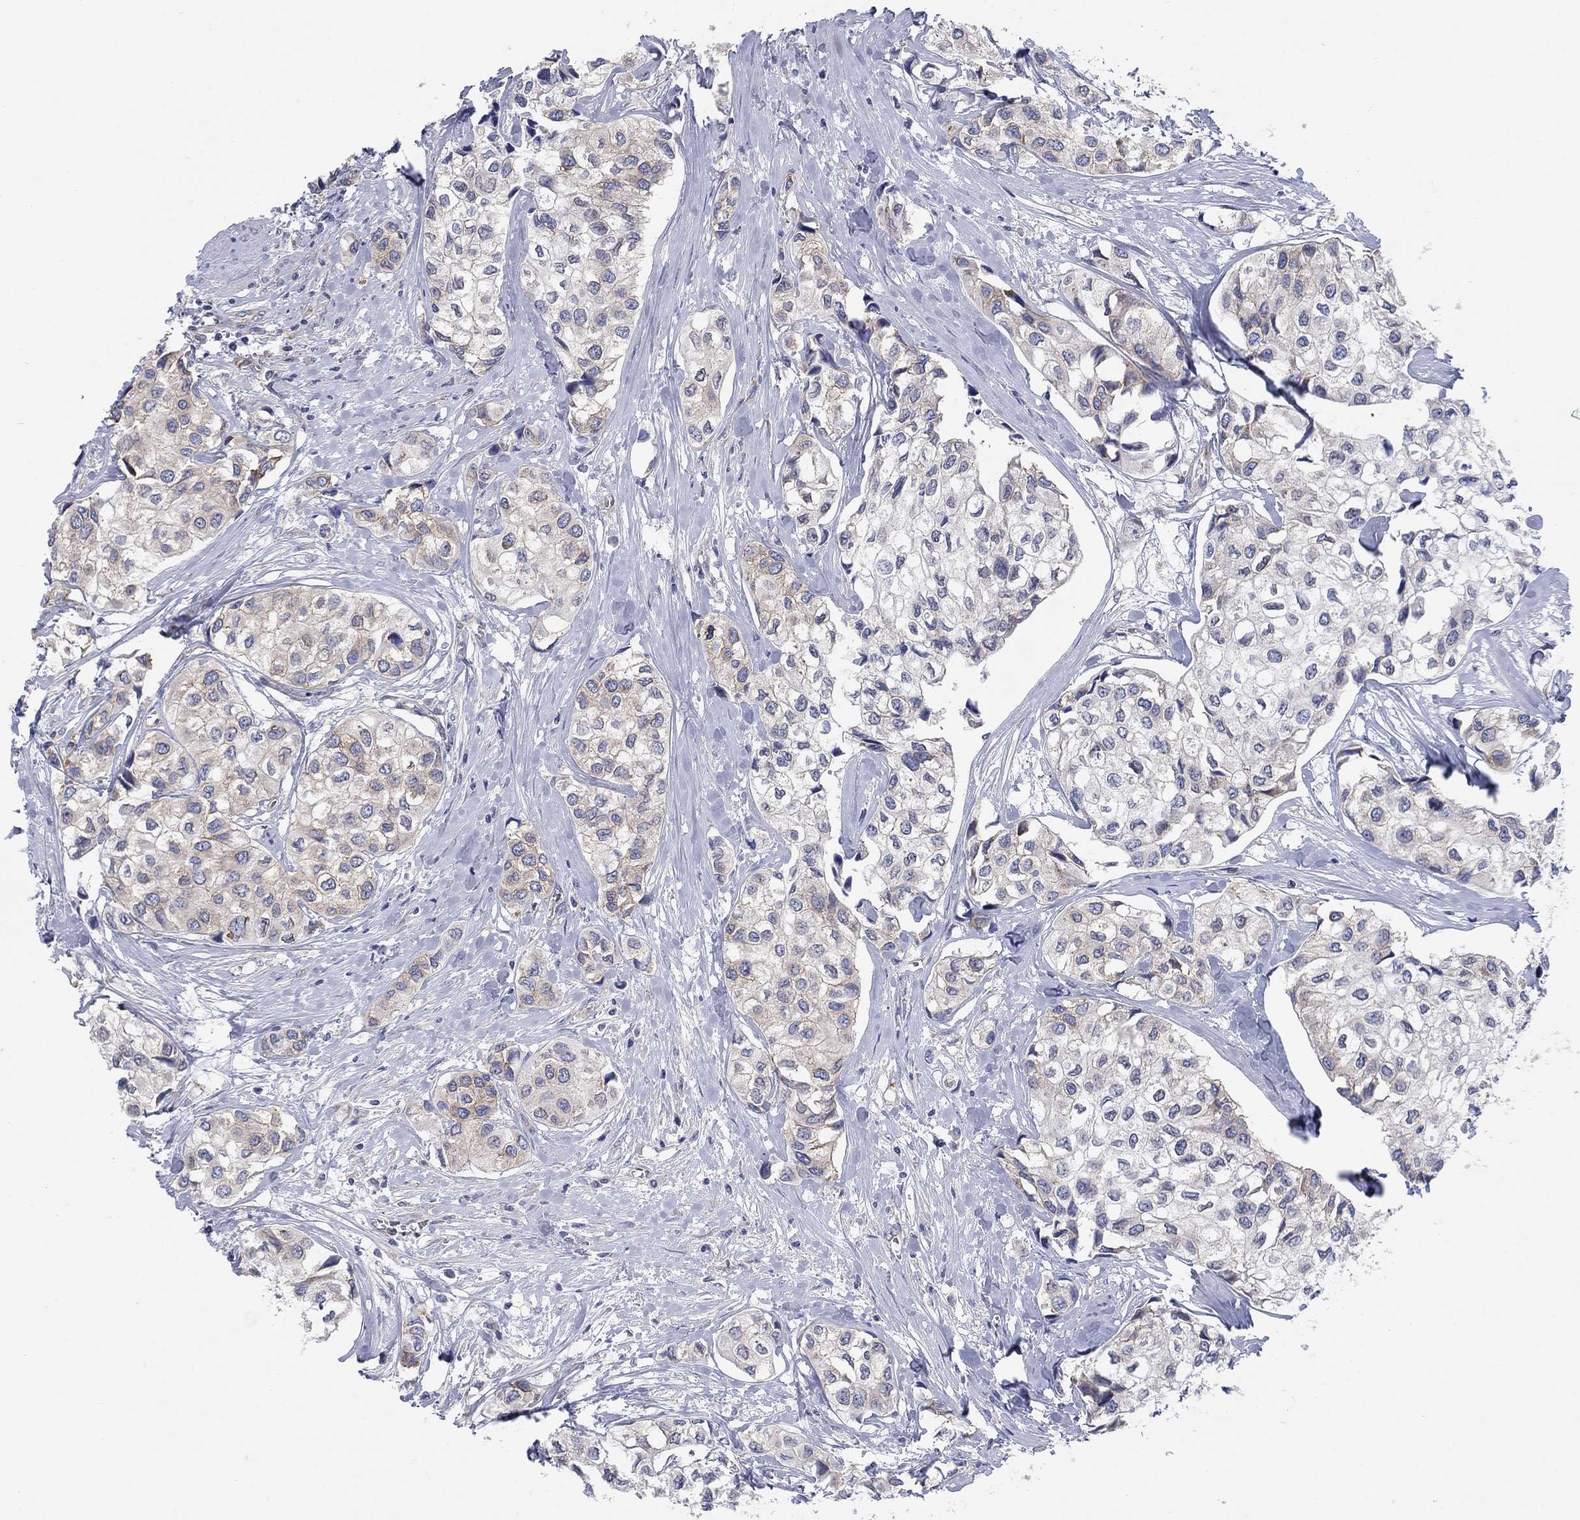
{"staining": {"intensity": "moderate", "quantity": "<25%", "location": "cytoplasmic/membranous"}, "tissue": "urothelial cancer", "cell_type": "Tumor cells", "image_type": "cancer", "snomed": [{"axis": "morphology", "description": "Urothelial carcinoma, High grade"}, {"axis": "topography", "description": "Urinary bladder"}], "caption": "The histopathology image displays immunohistochemical staining of urothelial cancer. There is moderate cytoplasmic/membranous expression is present in approximately <25% of tumor cells.", "gene": "TMEM59", "patient": {"sex": "male", "age": 73}}